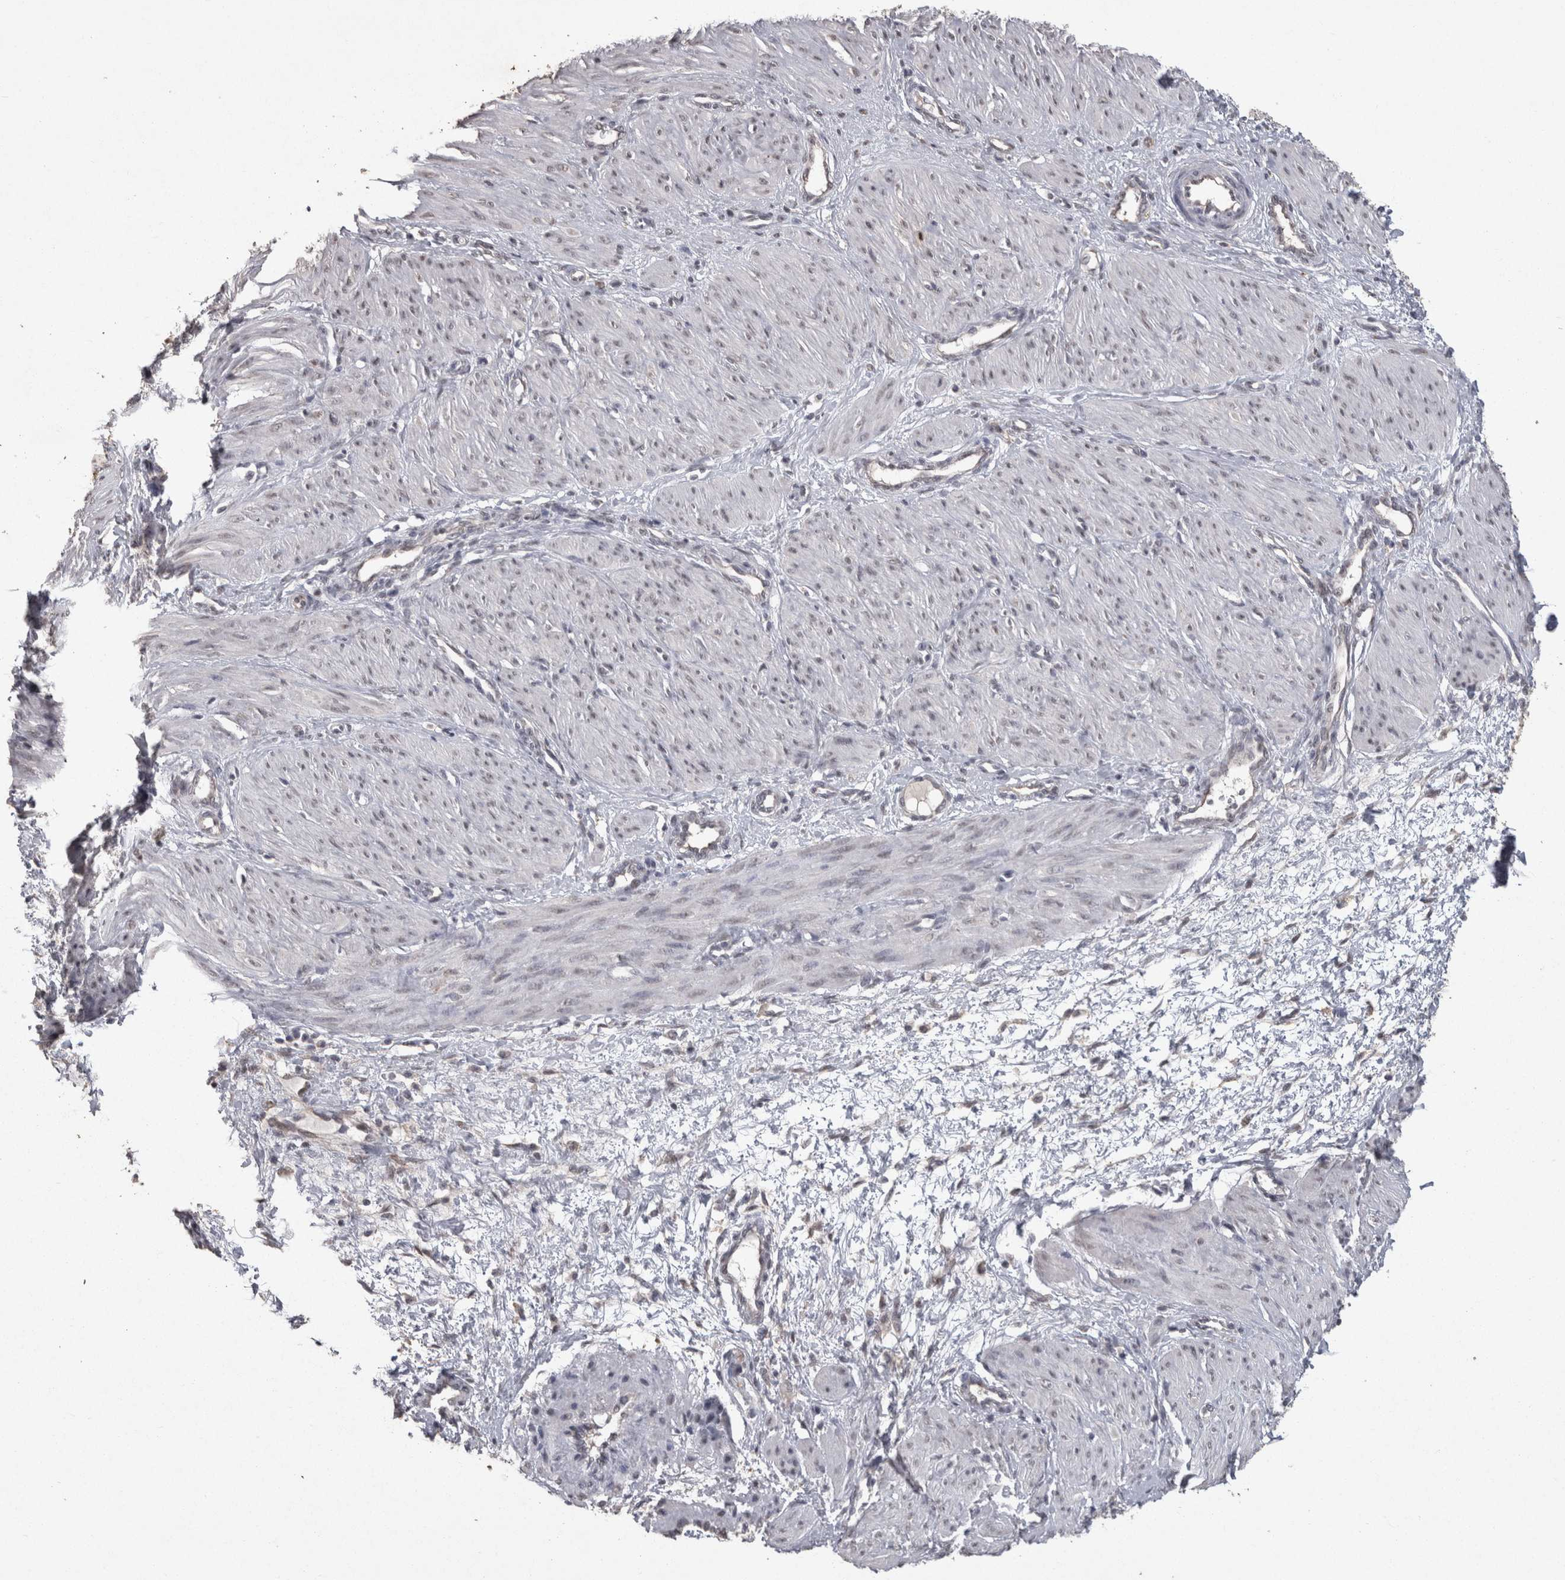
{"staining": {"intensity": "negative", "quantity": "none", "location": "none"}, "tissue": "smooth muscle", "cell_type": "Smooth muscle cells", "image_type": "normal", "snomed": [{"axis": "morphology", "description": "Normal tissue, NOS"}, {"axis": "topography", "description": "Endometrium"}], "caption": "Immunohistochemistry of normal smooth muscle reveals no staining in smooth muscle cells.", "gene": "MEP1A", "patient": {"sex": "female", "age": 33}}